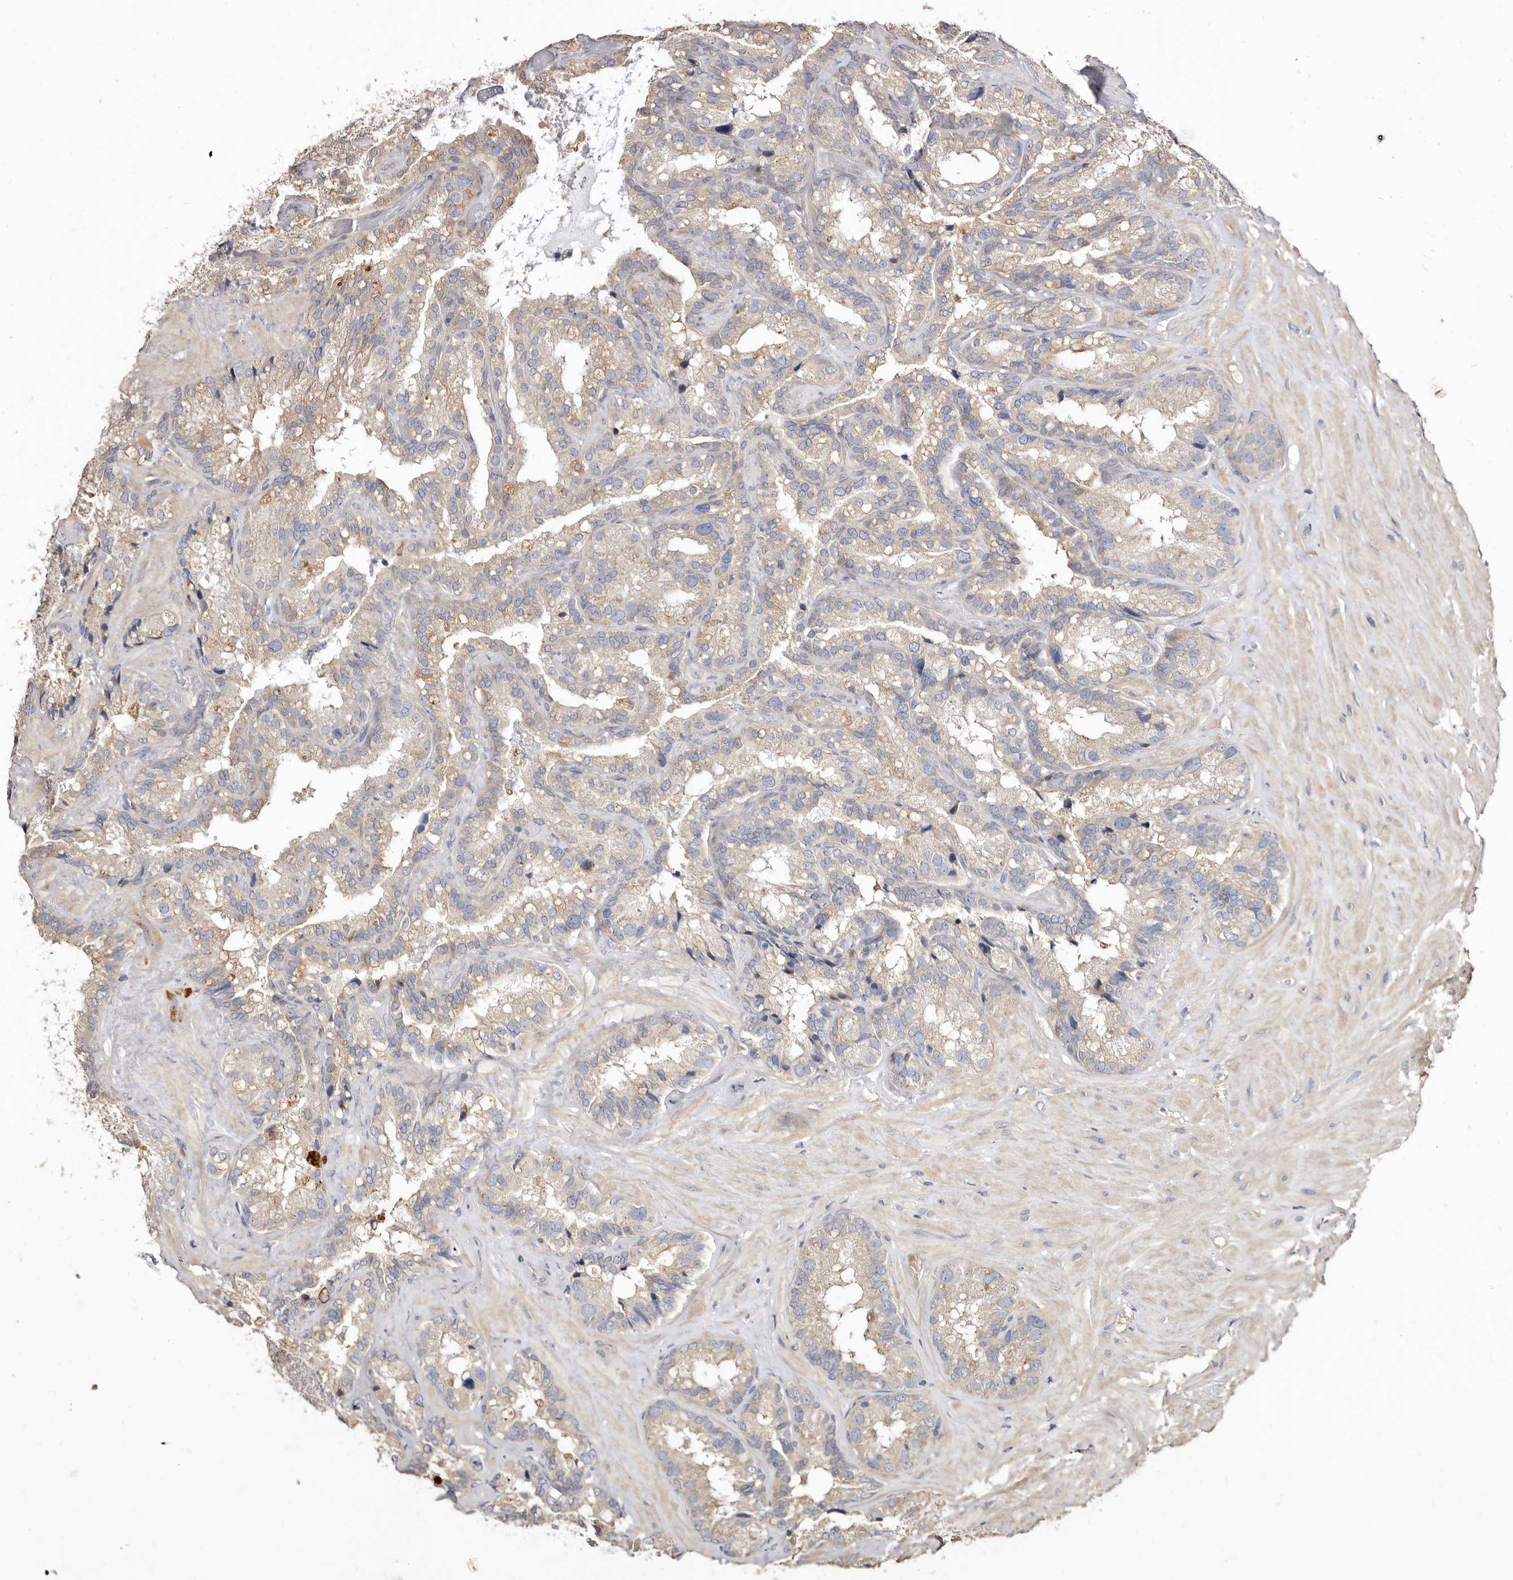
{"staining": {"intensity": "moderate", "quantity": "25%-75%", "location": "cytoplasmic/membranous"}, "tissue": "seminal vesicle", "cell_type": "Glandular cells", "image_type": "normal", "snomed": [{"axis": "morphology", "description": "Normal tissue, NOS"}, {"axis": "topography", "description": "Prostate"}, {"axis": "topography", "description": "Seminal veicle"}], "caption": "Immunohistochemical staining of normal seminal vesicle exhibits moderate cytoplasmic/membranous protein expression in approximately 25%-75% of glandular cells. The protein is shown in brown color, while the nuclei are stained blue.", "gene": "LRRC25", "patient": {"sex": "male", "age": 68}}